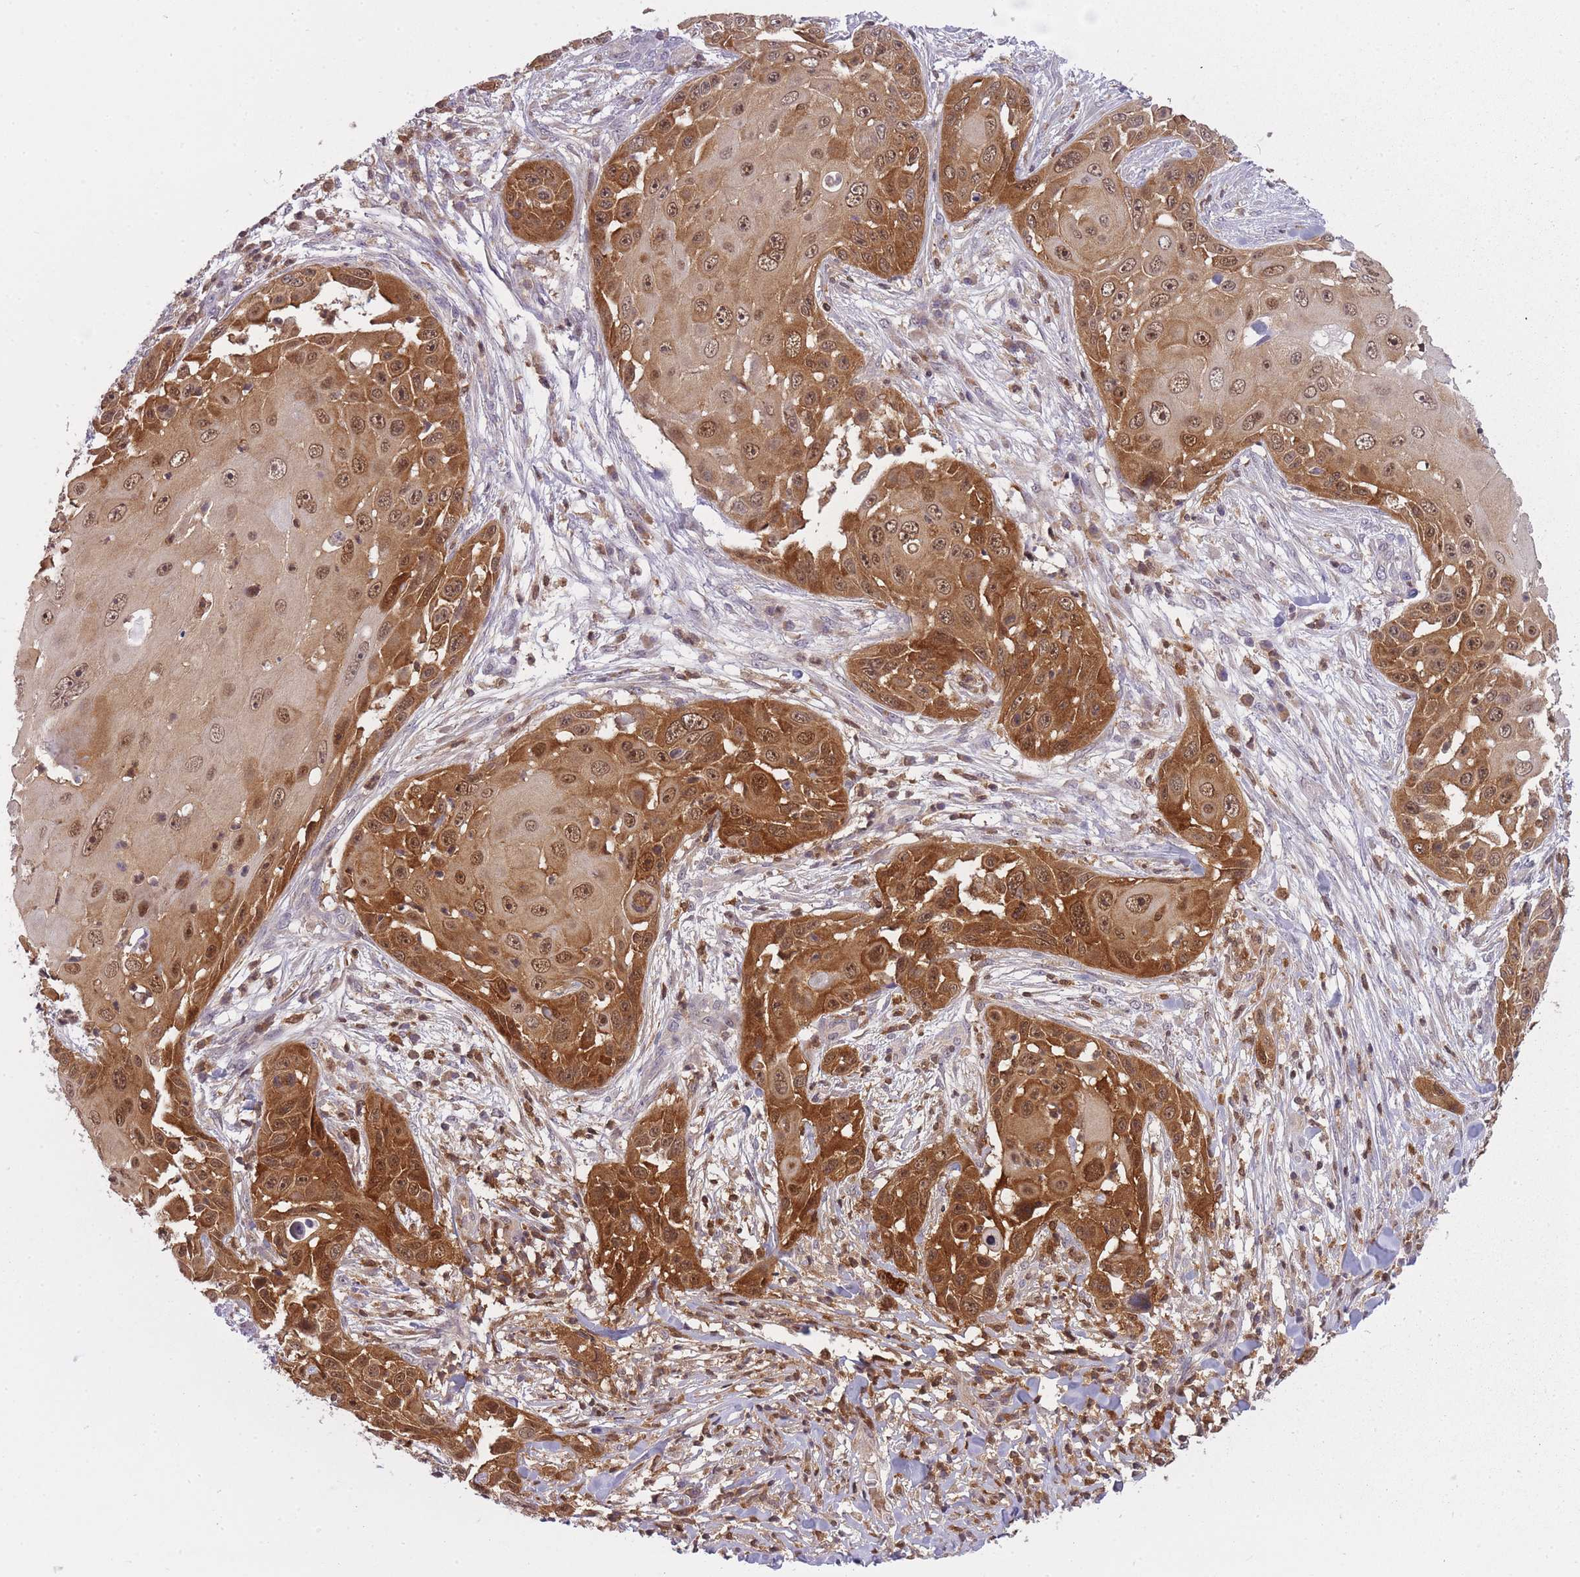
{"staining": {"intensity": "strong", "quantity": ">75%", "location": "cytoplasmic/membranous,nuclear"}, "tissue": "skin cancer", "cell_type": "Tumor cells", "image_type": "cancer", "snomed": [{"axis": "morphology", "description": "Squamous cell carcinoma, NOS"}, {"axis": "topography", "description": "Skin"}], "caption": "Protein analysis of skin squamous cell carcinoma tissue exhibits strong cytoplasmic/membranous and nuclear positivity in approximately >75% of tumor cells. (DAB IHC, brown staining for protein, blue staining for nuclei).", "gene": "CXorf38", "patient": {"sex": "female", "age": 44}}